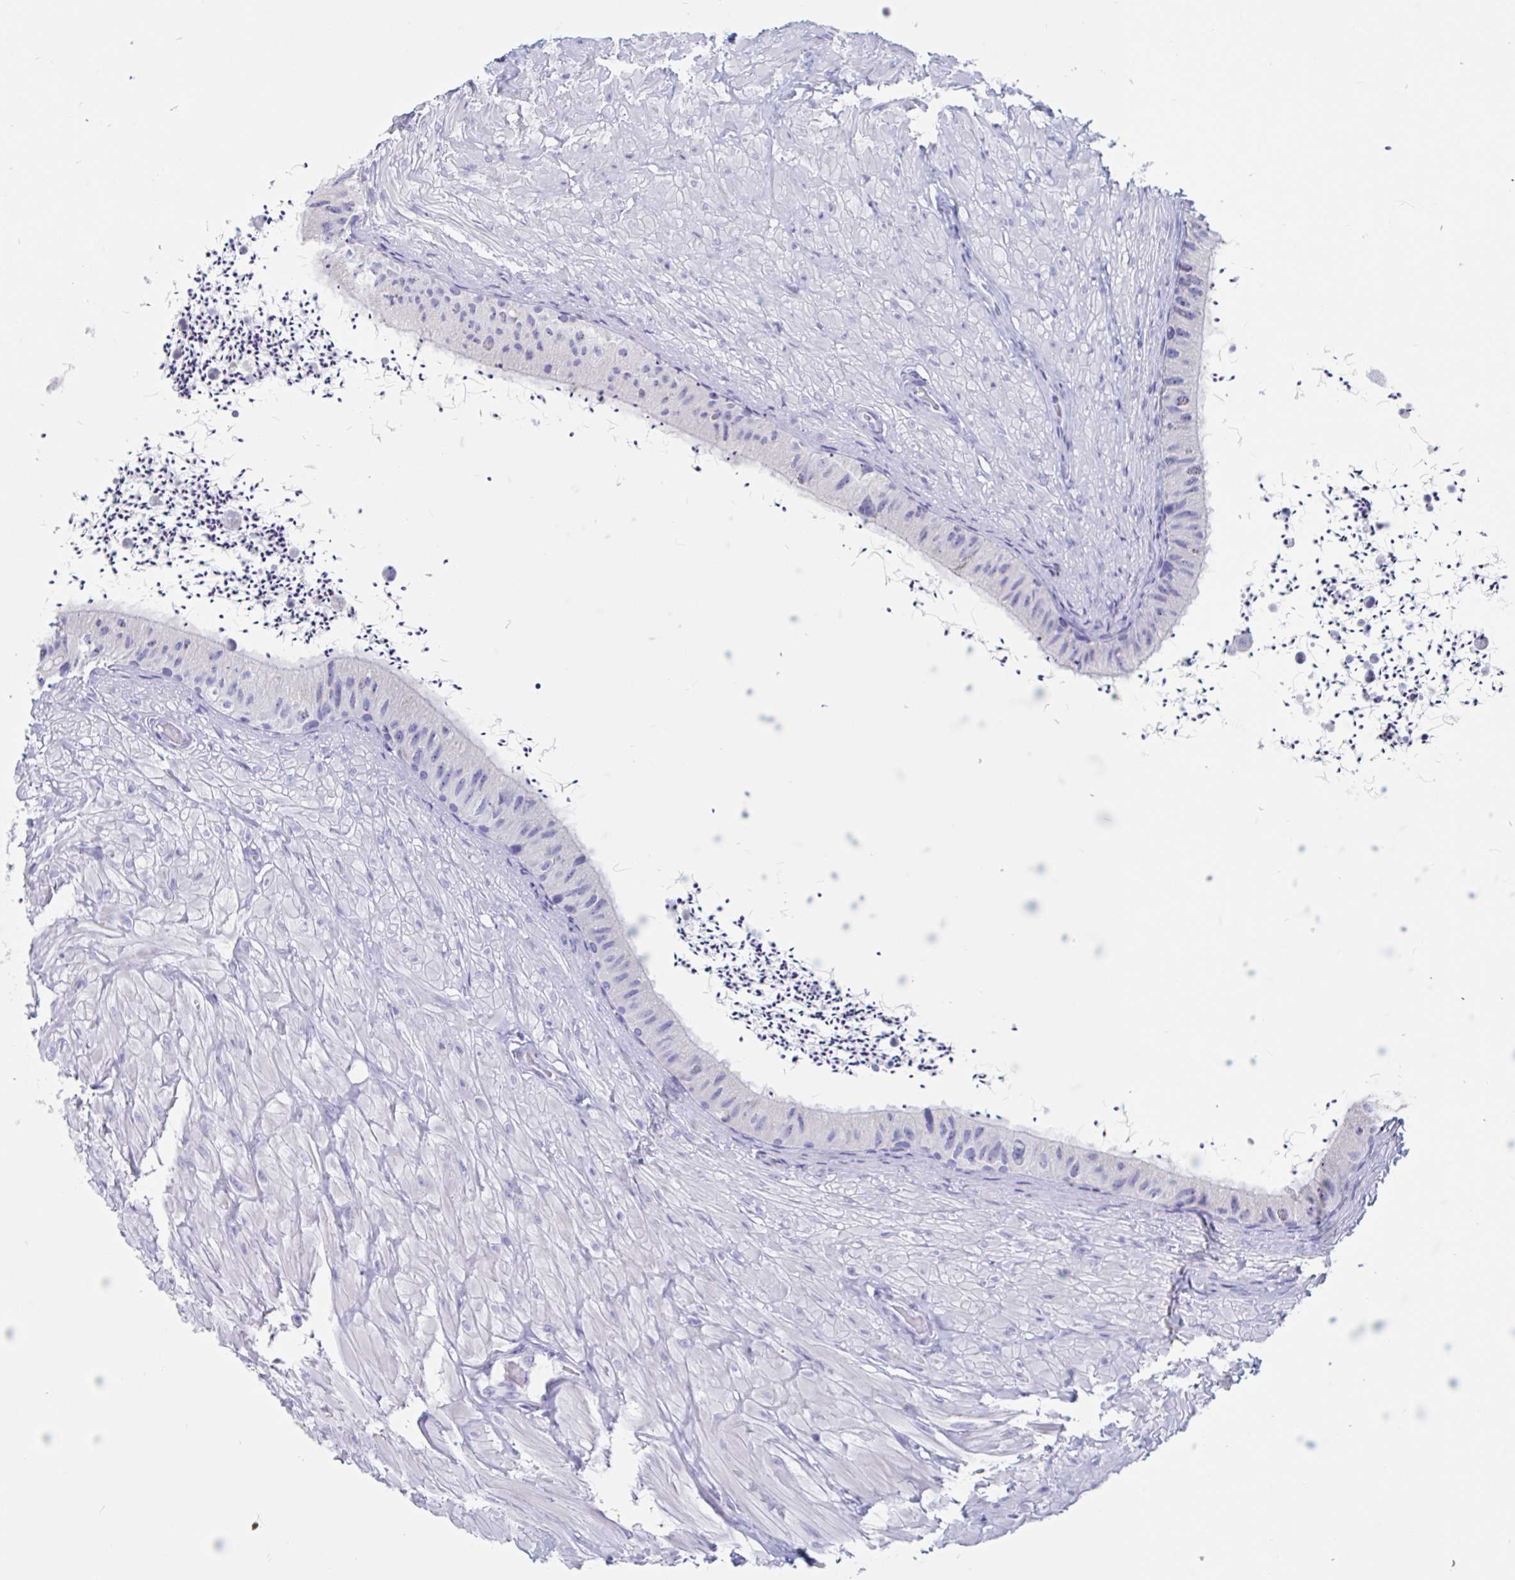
{"staining": {"intensity": "negative", "quantity": "none", "location": "none"}, "tissue": "epididymis", "cell_type": "Glandular cells", "image_type": "normal", "snomed": [{"axis": "morphology", "description": "Normal tissue, NOS"}, {"axis": "topography", "description": "Epididymis"}, {"axis": "topography", "description": "Peripheral nerve tissue"}], "caption": "Glandular cells show no significant staining in normal epididymis. (Brightfield microscopy of DAB (3,3'-diaminobenzidine) immunohistochemistry (IHC) at high magnification).", "gene": "ZNHIT2", "patient": {"sex": "male", "age": 32}}